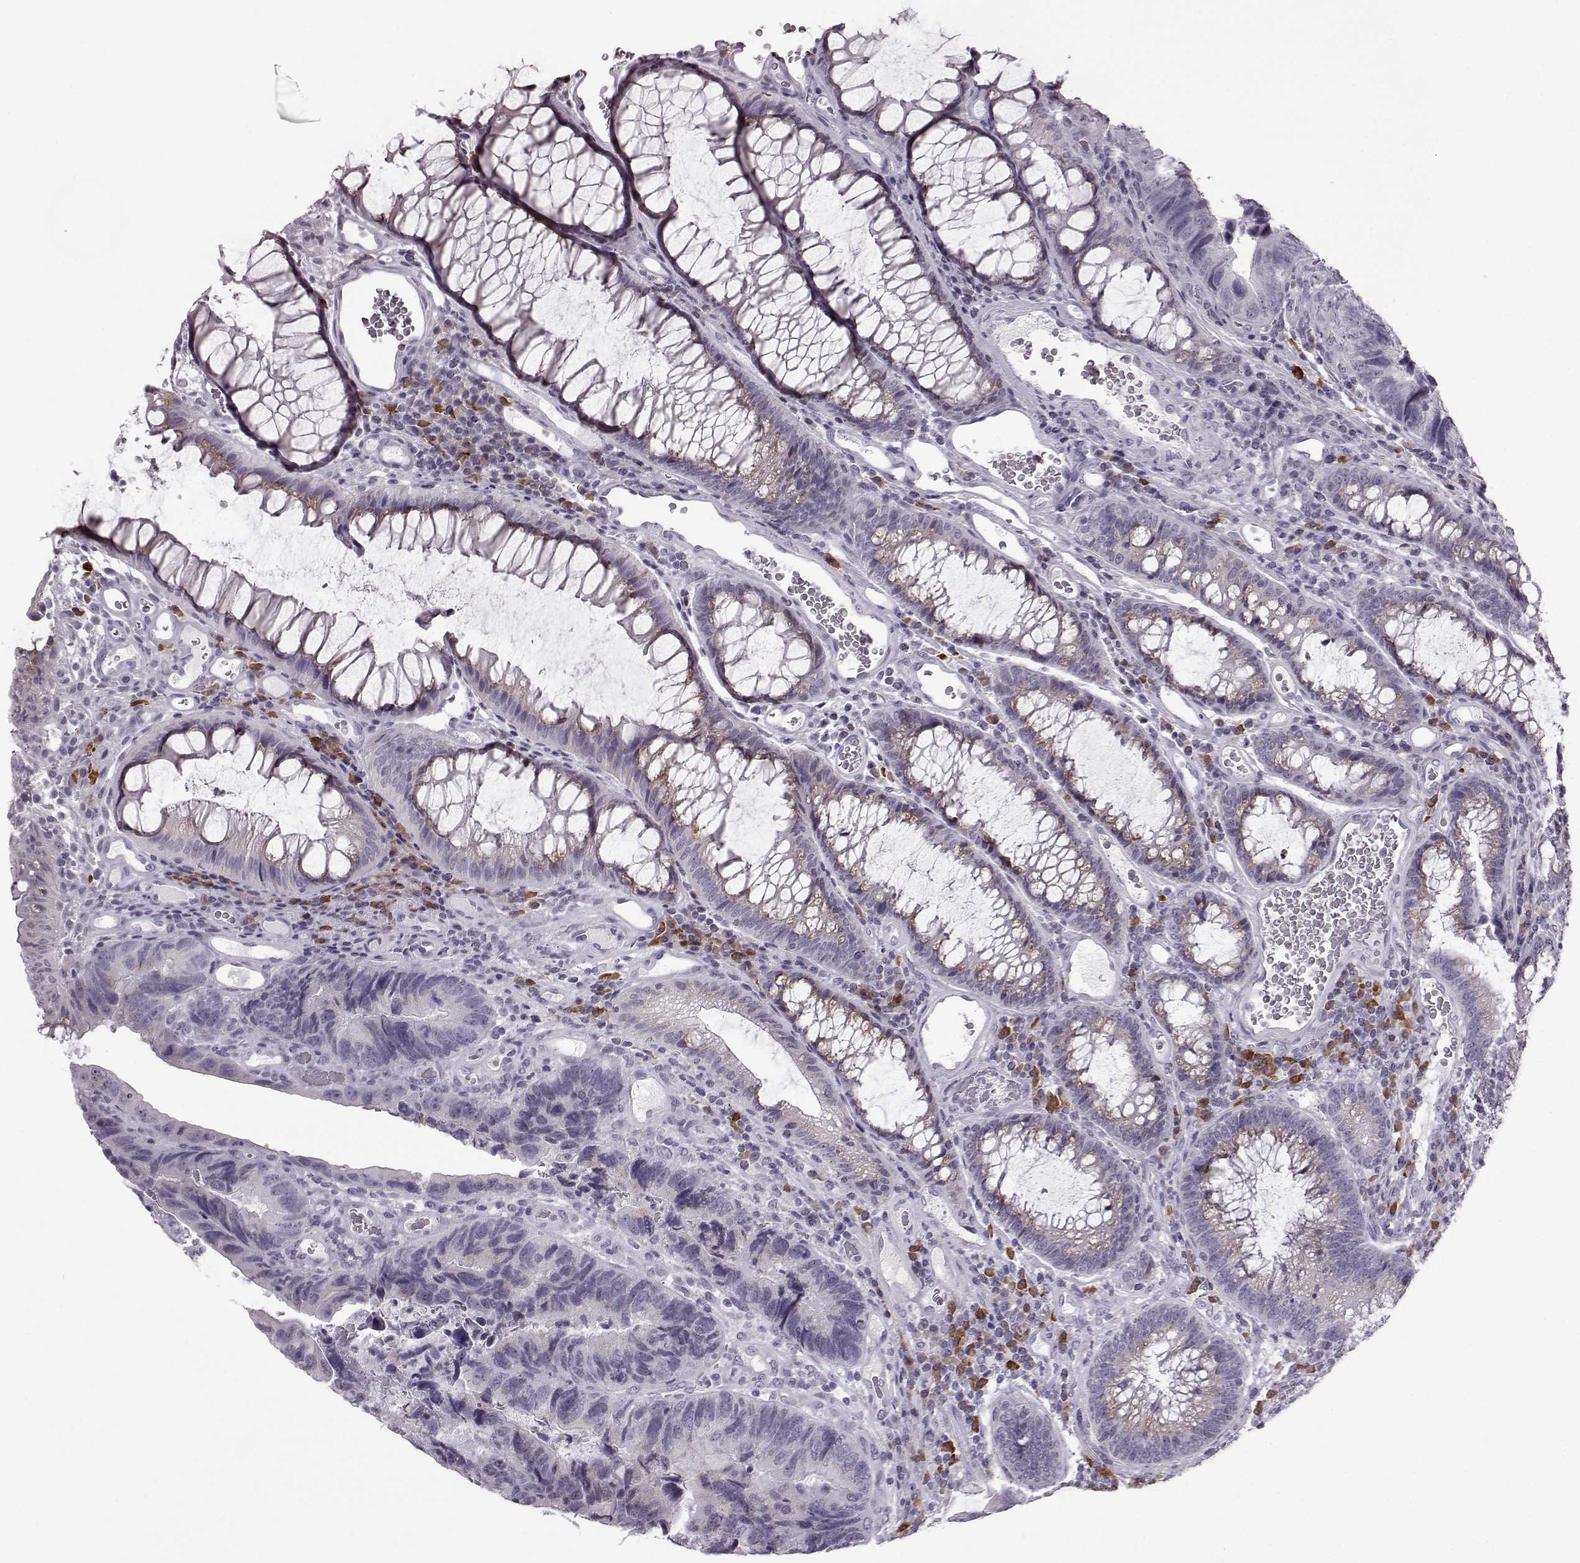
{"staining": {"intensity": "negative", "quantity": "none", "location": "none"}, "tissue": "colorectal cancer", "cell_type": "Tumor cells", "image_type": "cancer", "snomed": [{"axis": "morphology", "description": "Adenocarcinoma, NOS"}, {"axis": "topography", "description": "Colon"}], "caption": "This micrograph is of colorectal adenocarcinoma stained with IHC to label a protein in brown with the nuclei are counter-stained blue. There is no expression in tumor cells. (DAB immunohistochemistry (IHC) with hematoxylin counter stain).", "gene": "JSRP1", "patient": {"sex": "female", "age": 67}}